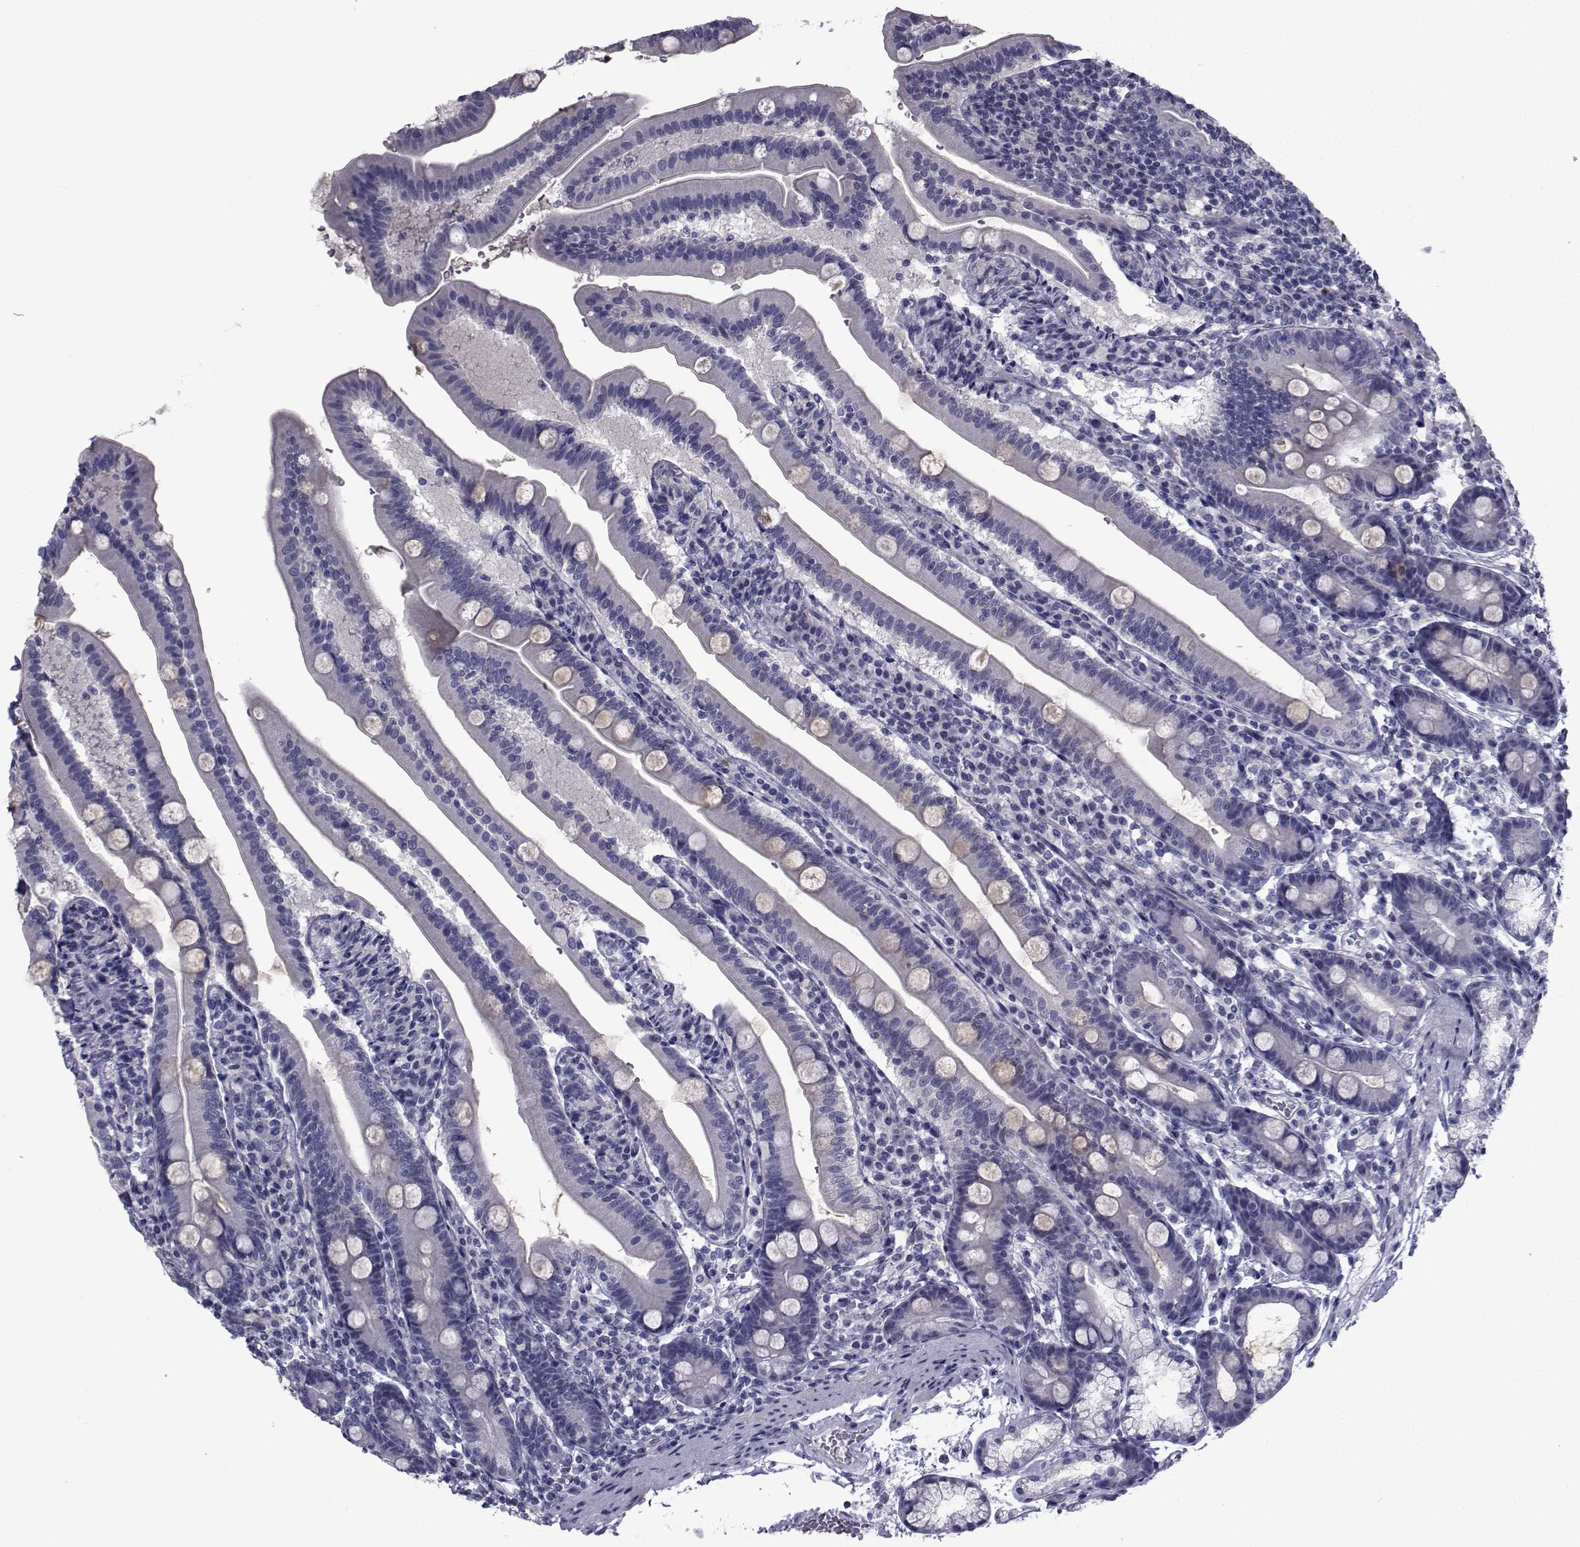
{"staining": {"intensity": "negative", "quantity": "none", "location": "none"}, "tissue": "duodenum", "cell_type": "Glandular cells", "image_type": "normal", "snomed": [{"axis": "morphology", "description": "Normal tissue, NOS"}, {"axis": "topography", "description": "Duodenum"}], "caption": "Glandular cells show no significant protein expression in unremarkable duodenum. (DAB immunohistochemistry (IHC), high magnification).", "gene": "CHRNA1", "patient": {"sex": "female", "age": 67}}